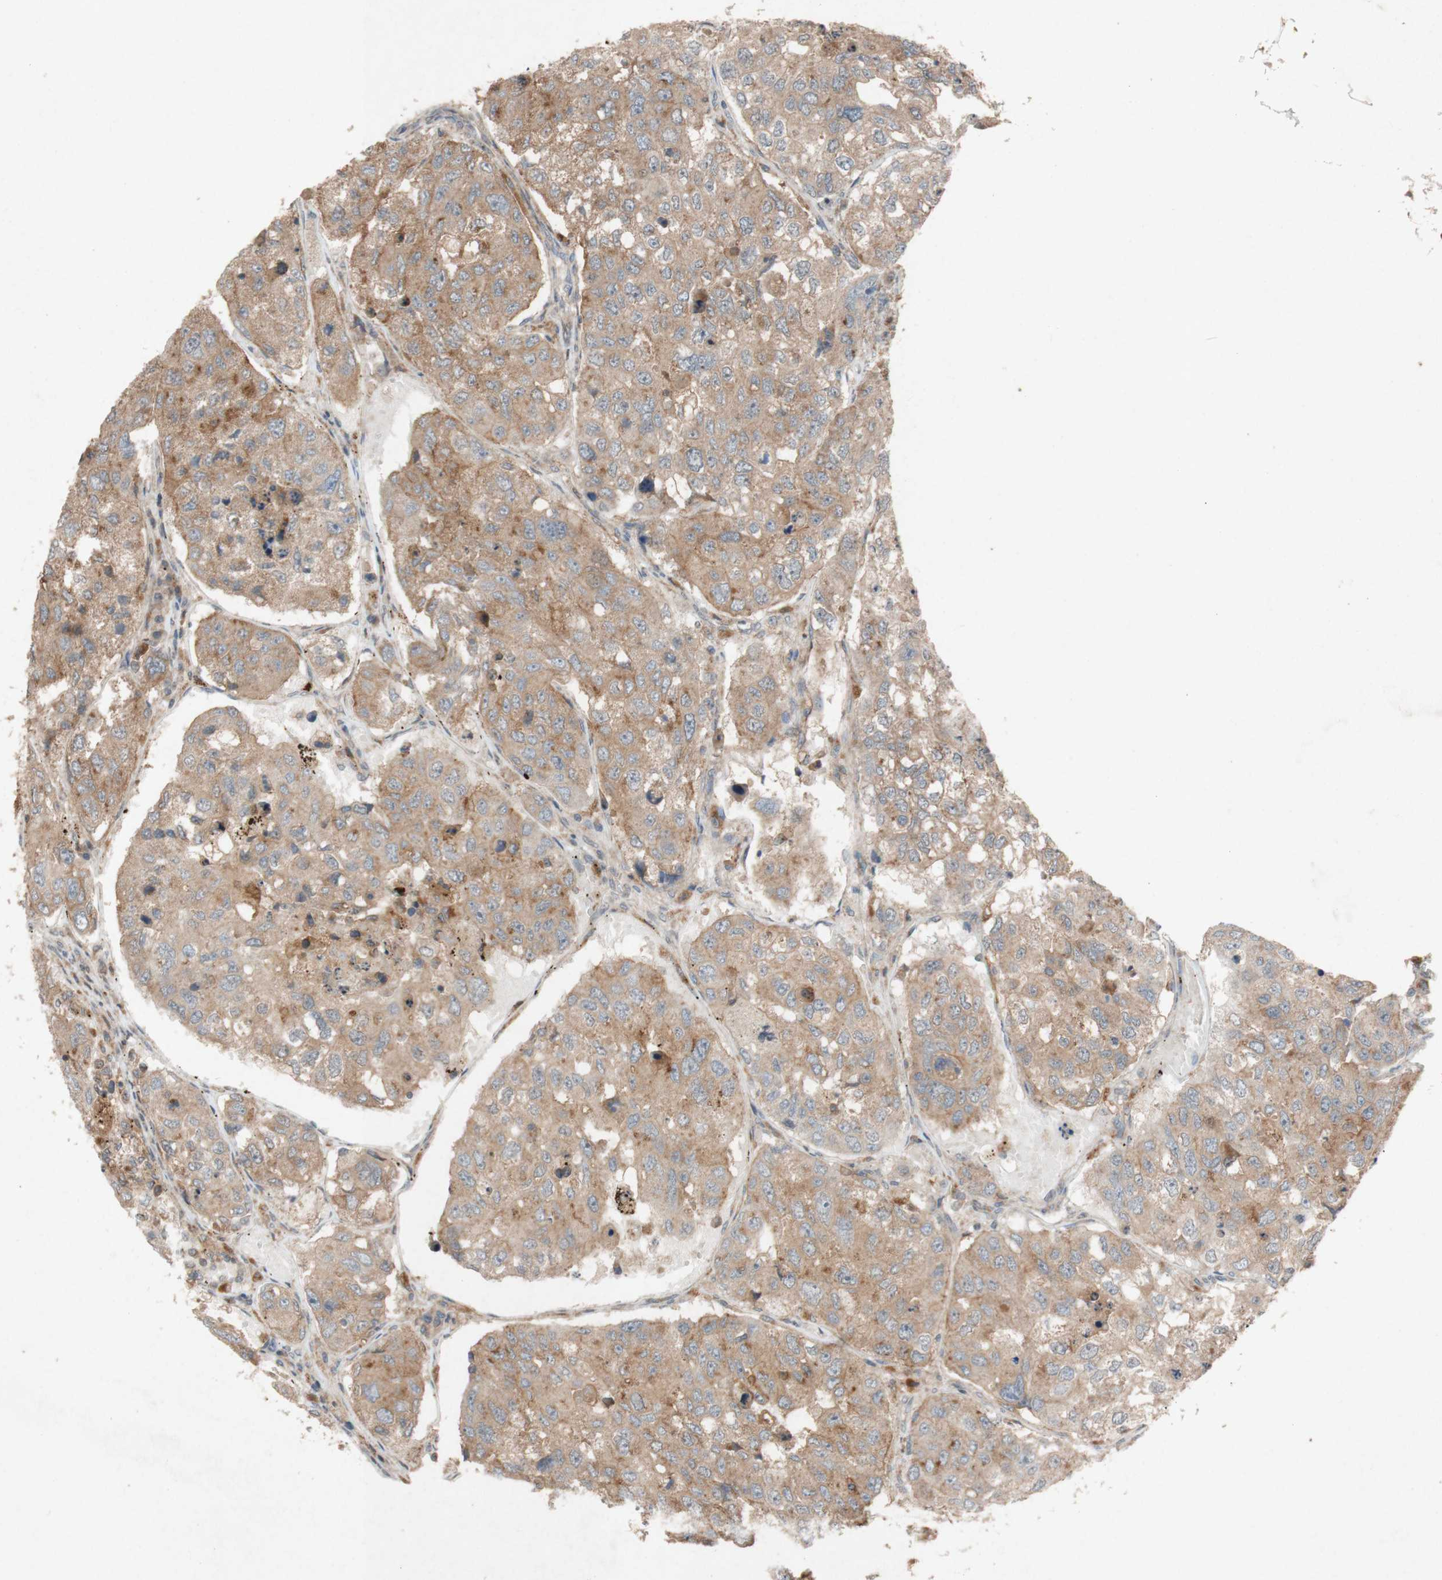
{"staining": {"intensity": "moderate", "quantity": ">75%", "location": "cytoplasmic/membranous"}, "tissue": "urothelial cancer", "cell_type": "Tumor cells", "image_type": "cancer", "snomed": [{"axis": "morphology", "description": "Urothelial carcinoma, High grade"}, {"axis": "topography", "description": "Lymph node"}, {"axis": "topography", "description": "Urinary bladder"}], "caption": "Immunohistochemical staining of human urothelial carcinoma (high-grade) shows moderate cytoplasmic/membranous protein positivity in about >75% of tumor cells.", "gene": "ATP6V1F", "patient": {"sex": "male", "age": 51}}